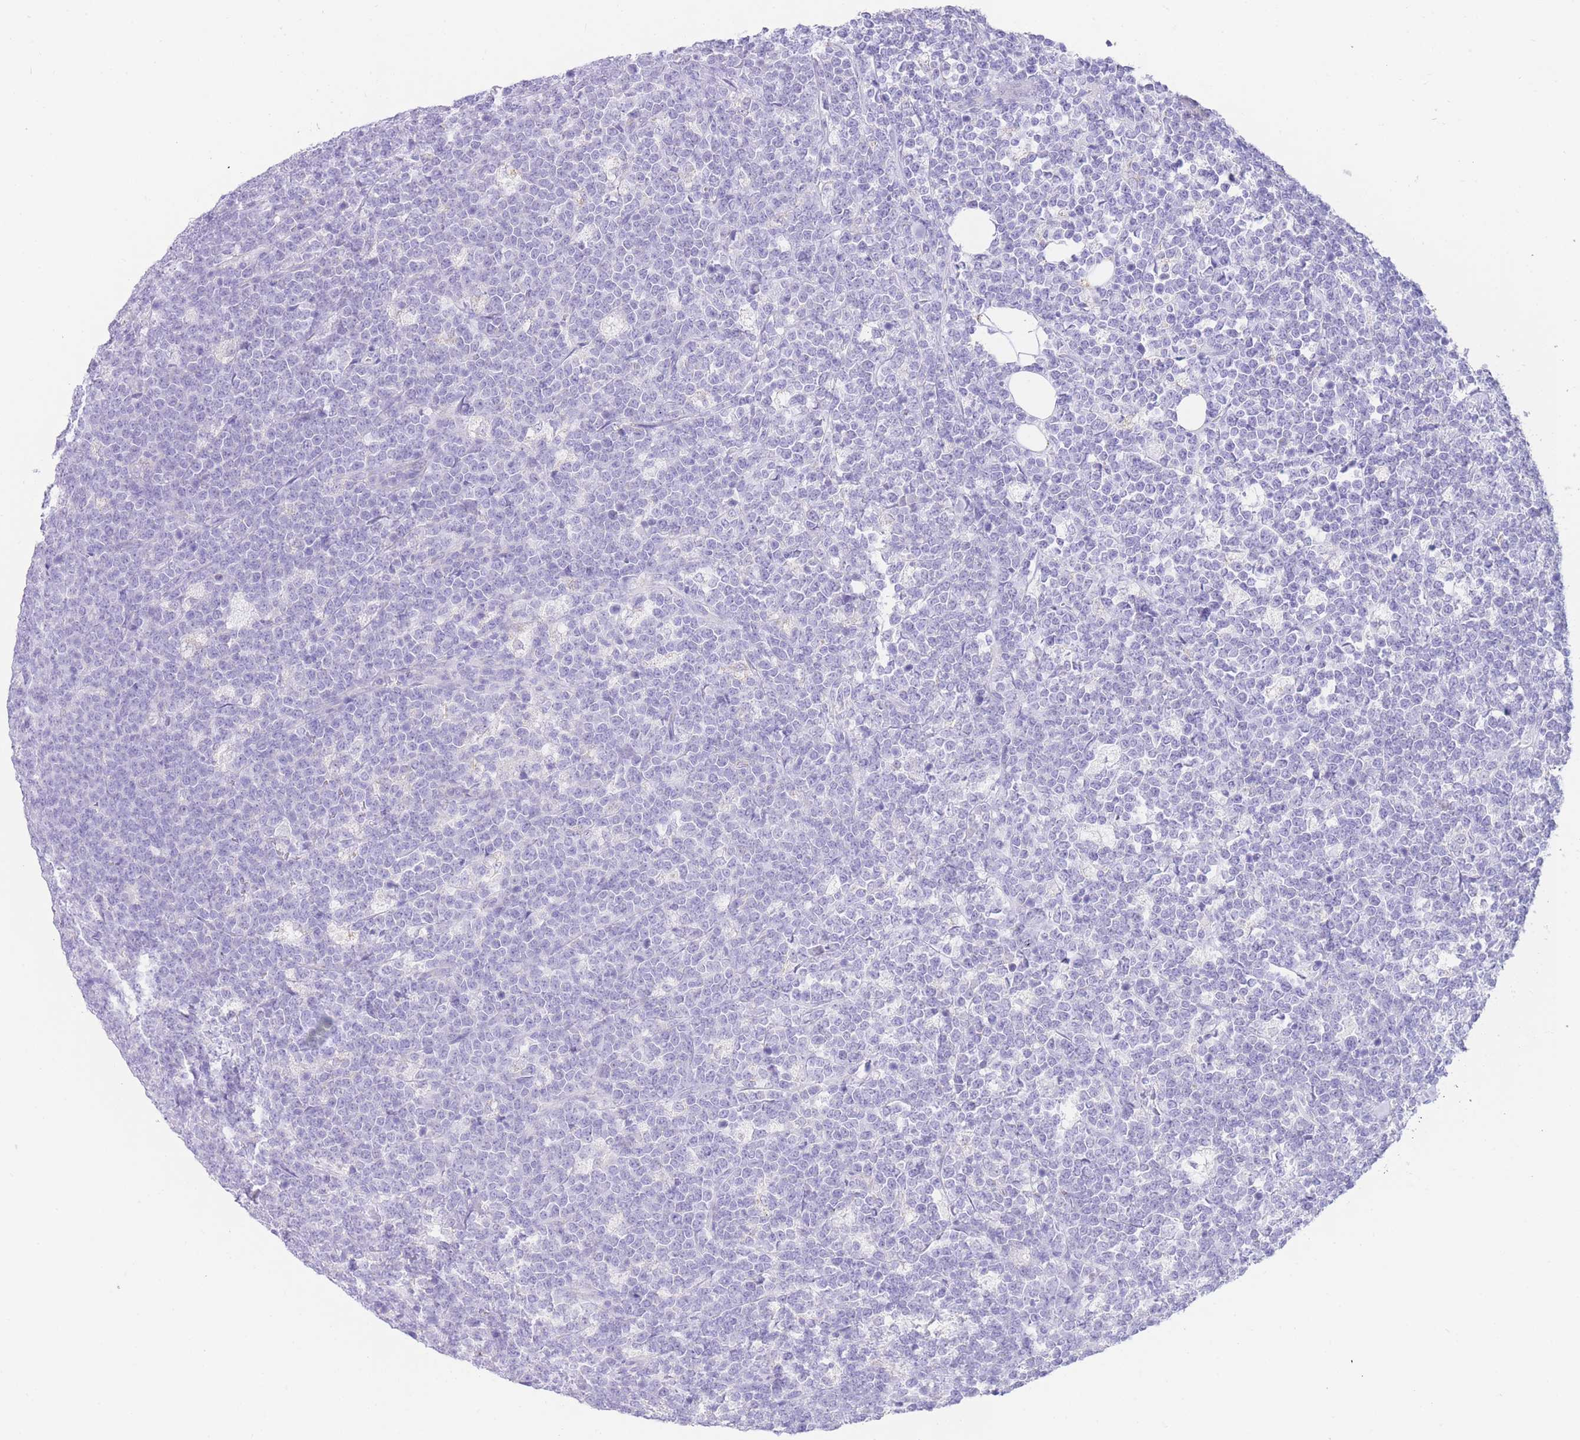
{"staining": {"intensity": "negative", "quantity": "none", "location": "none"}, "tissue": "lymphoma", "cell_type": "Tumor cells", "image_type": "cancer", "snomed": [{"axis": "morphology", "description": "Malignant lymphoma, non-Hodgkin's type, High grade"}, {"axis": "topography", "description": "Small intestine"}], "caption": "Tumor cells show no significant protein expression in high-grade malignant lymphoma, non-Hodgkin's type.", "gene": "ACSM4", "patient": {"sex": "male", "age": 8}}